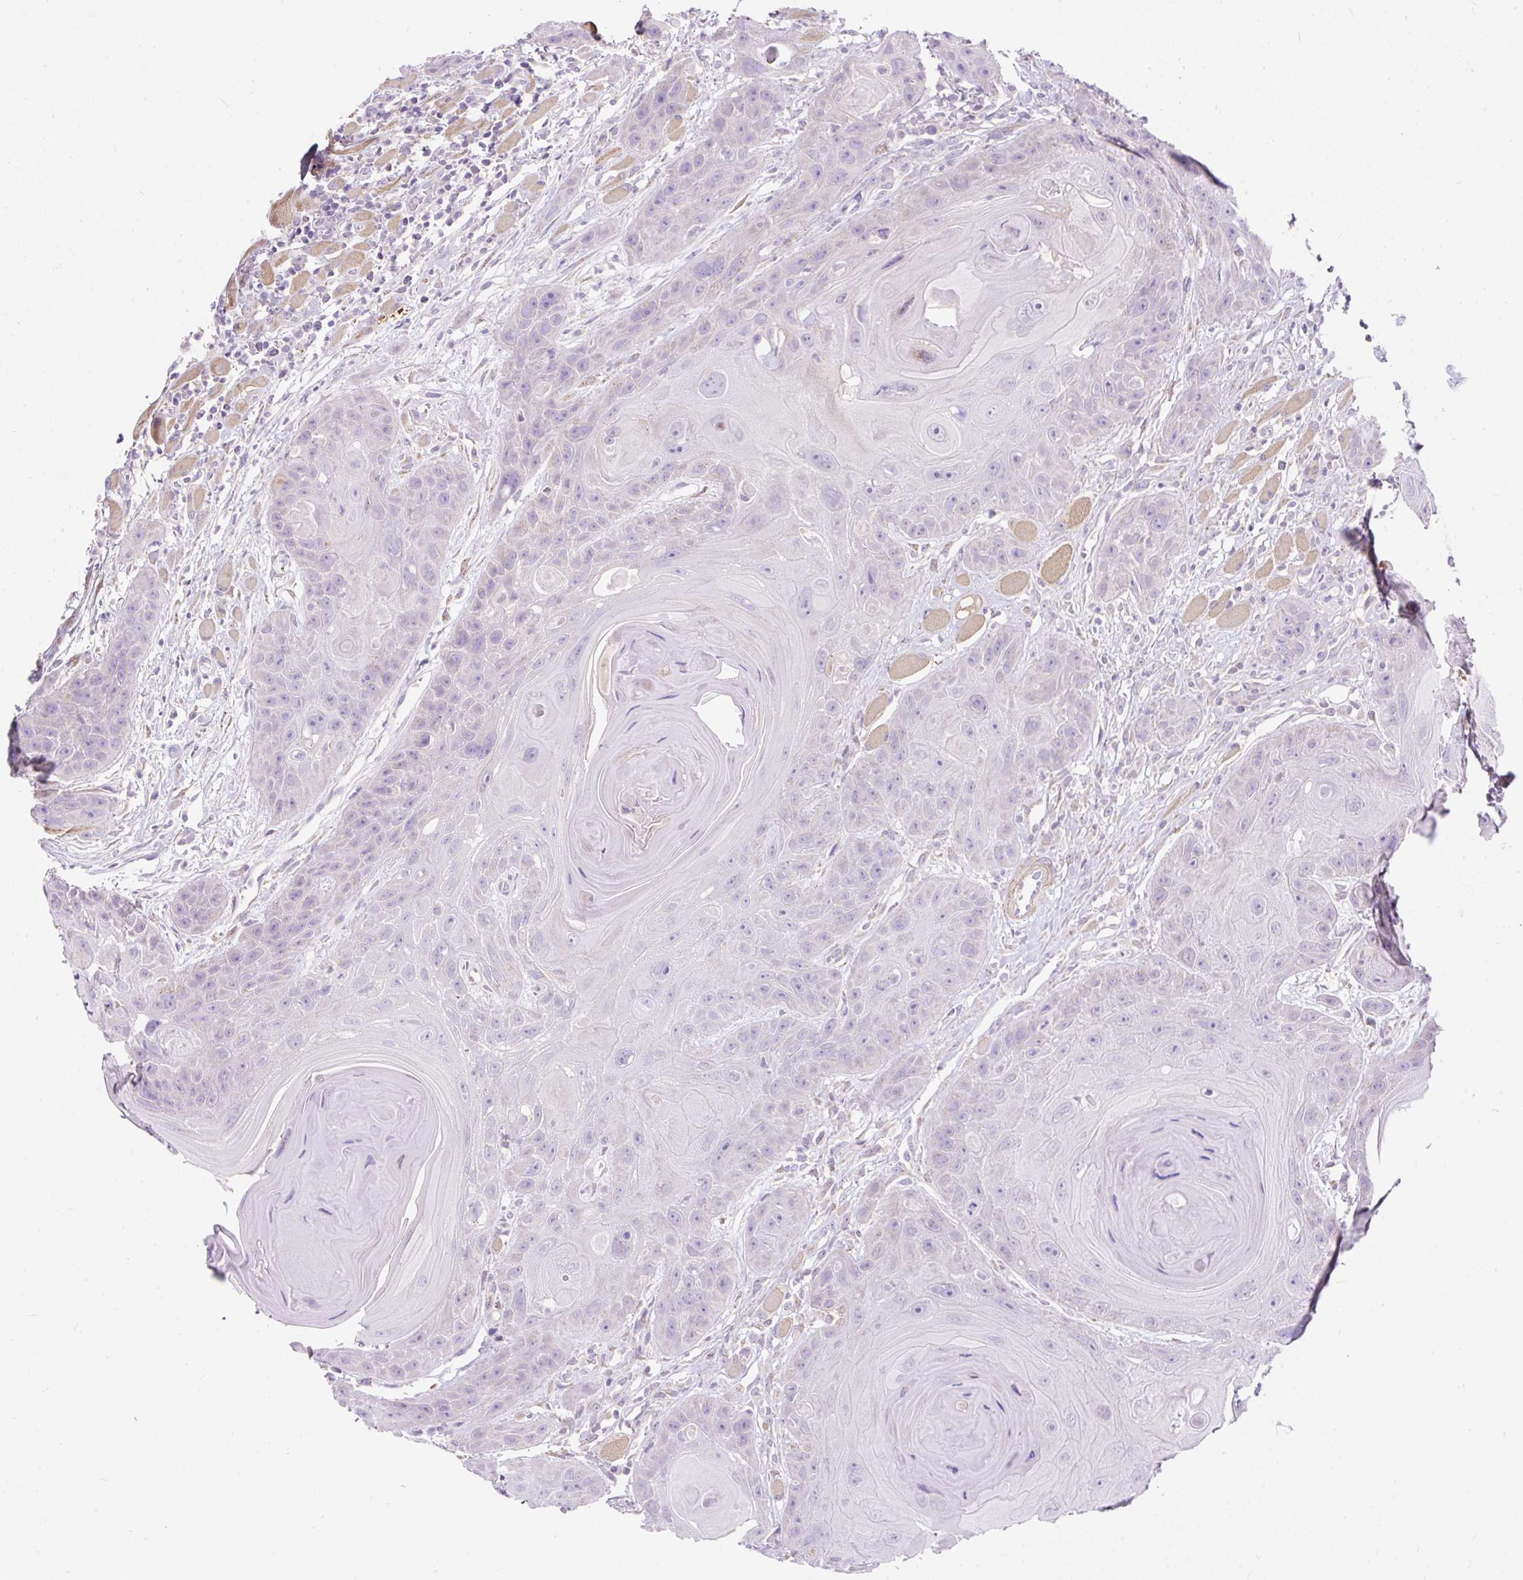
{"staining": {"intensity": "negative", "quantity": "none", "location": "none"}, "tissue": "head and neck cancer", "cell_type": "Tumor cells", "image_type": "cancer", "snomed": [{"axis": "morphology", "description": "Squamous cell carcinoma, NOS"}, {"axis": "topography", "description": "Head-Neck"}], "caption": "Immunohistochemical staining of human head and neck squamous cell carcinoma displays no significant positivity in tumor cells.", "gene": "SUSD5", "patient": {"sex": "female", "age": 59}}